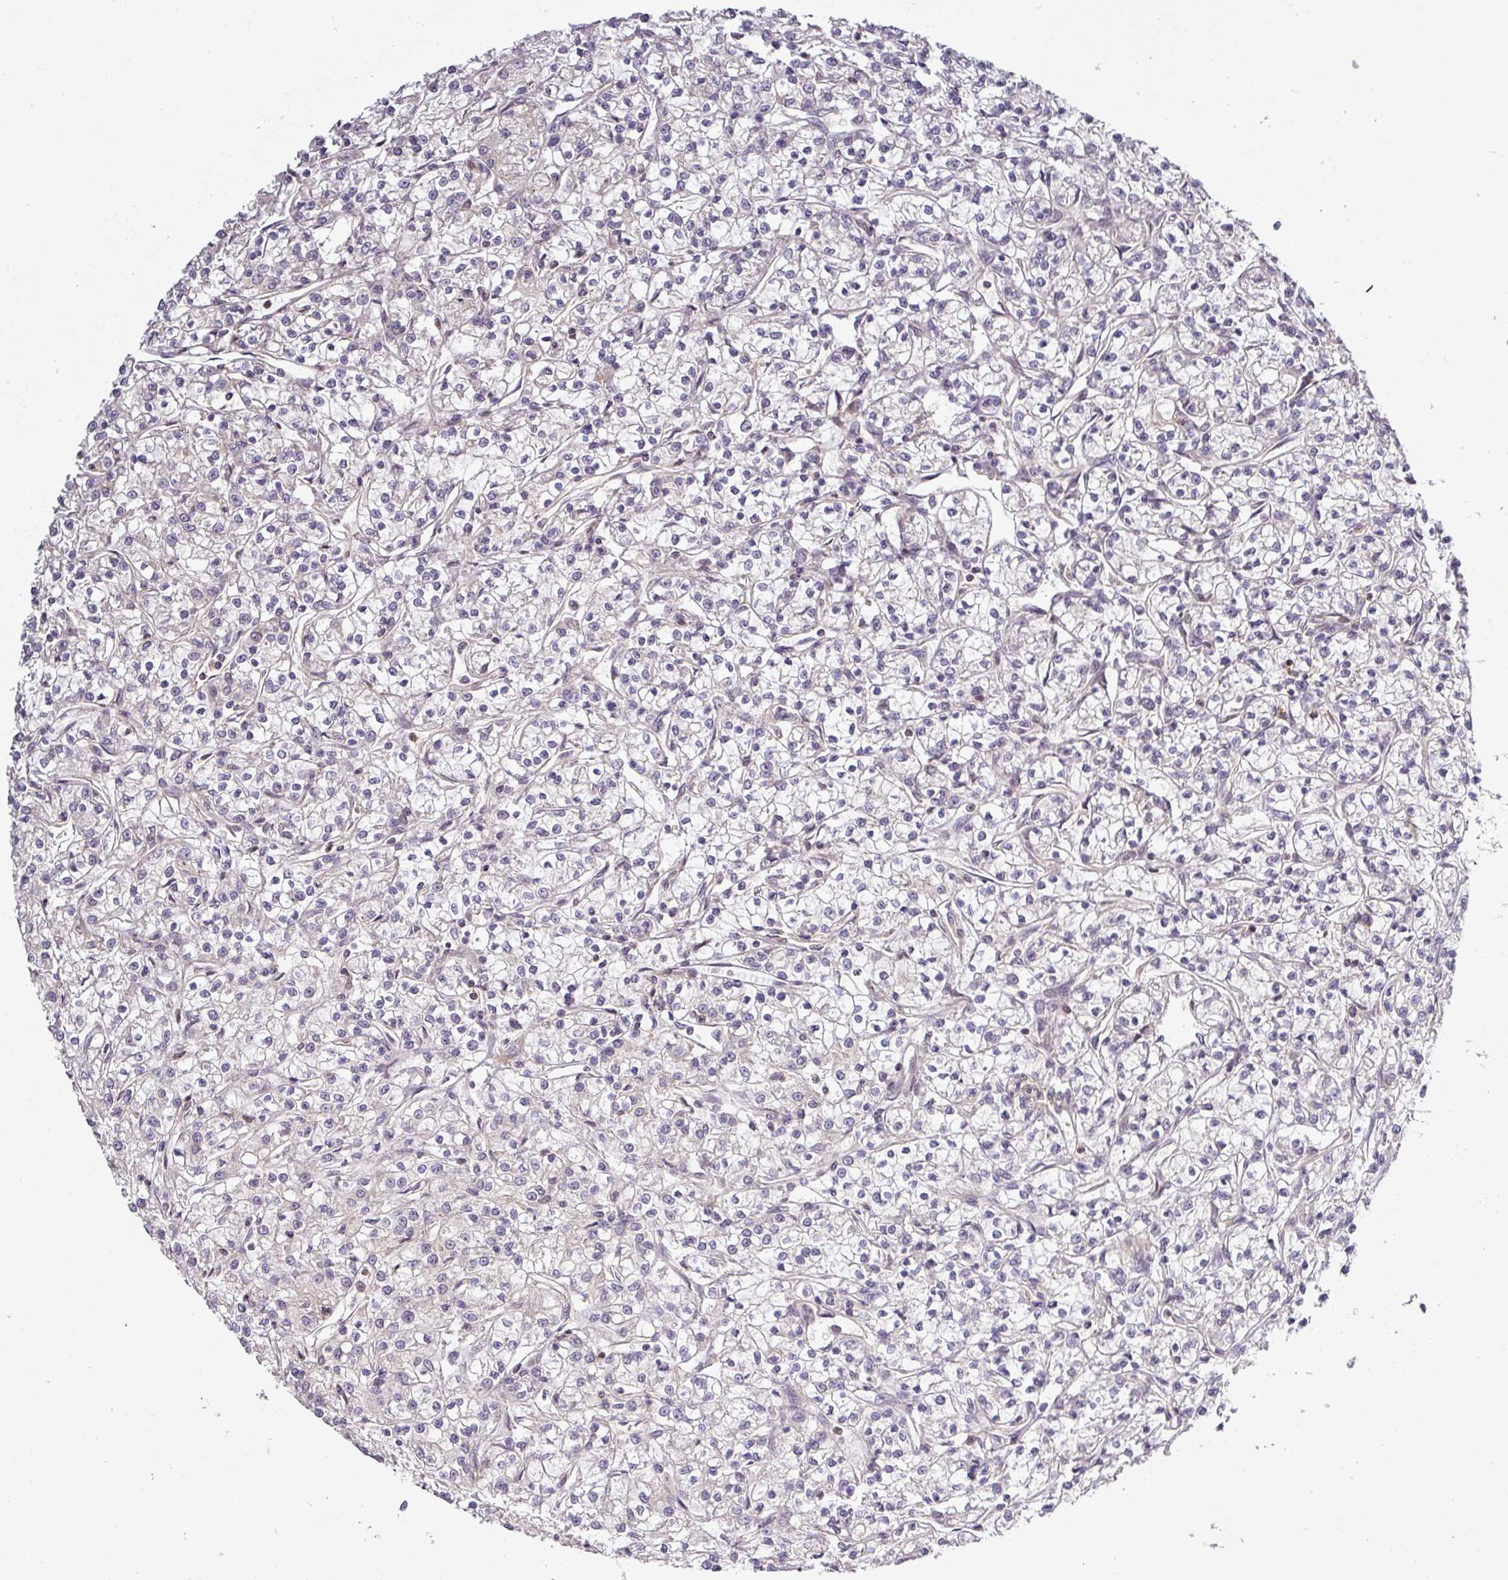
{"staining": {"intensity": "negative", "quantity": "none", "location": "none"}, "tissue": "renal cancer", "cell_type": "Tumor cells", "image_type": "cancer", "snomed": [{"axis": "morphology", "description": "Adenocarcinoma, NOS"}, {"axis": "topography", "description": "Kidney"}], "caption": "The immunohistochemistry histopathology image has no significant staining in tumor cells of renal adenocarcinoma tissue.", "gene": "NIN", "patient": {"sex": "female", "age": 59}}